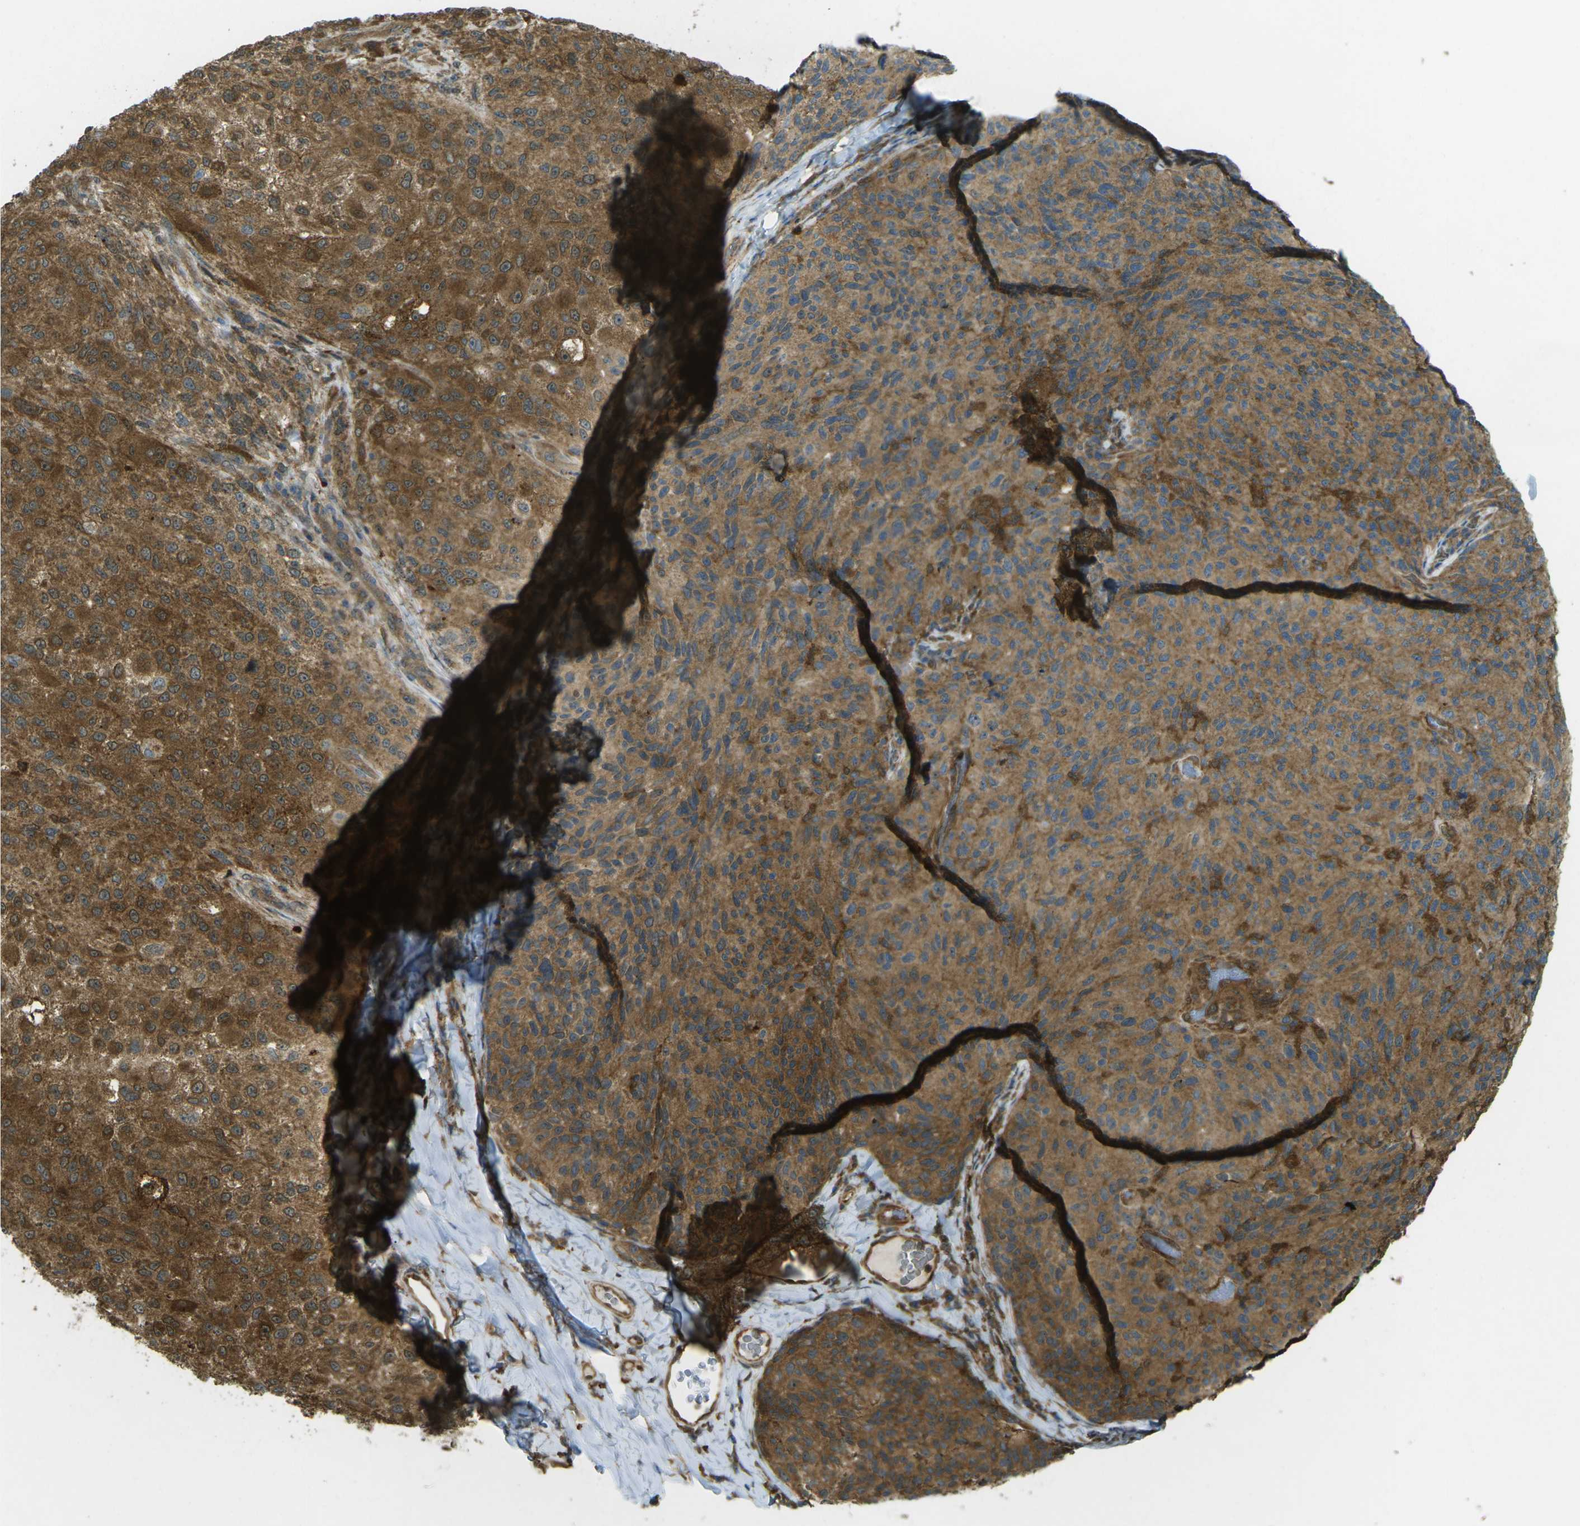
{"staining": {"intensity": "strong", "quantity": ">75%", "location": "cytoplasmic/membranous"}, "tissue": "melanoma", "cell_type": "Tumor cells", "image_type": "cancer", "snomed": [{"axis": "morphology", "description": "Necrosis, NOS"}, {"axis": "morphology", "description": "Malignant melanoma, NOS"}, {"axis": "topography", "description": "Skin"}], "caption": "High-power microscopy captured an IHC photomicrograph of malignant melanoma, revealing strong cytoplasmic/membranous staining in about >75% of tumor cells. Nuclei are stained in blue.", "gene": "CHMP3", "patient": {"sex": "female", "age": 87}}